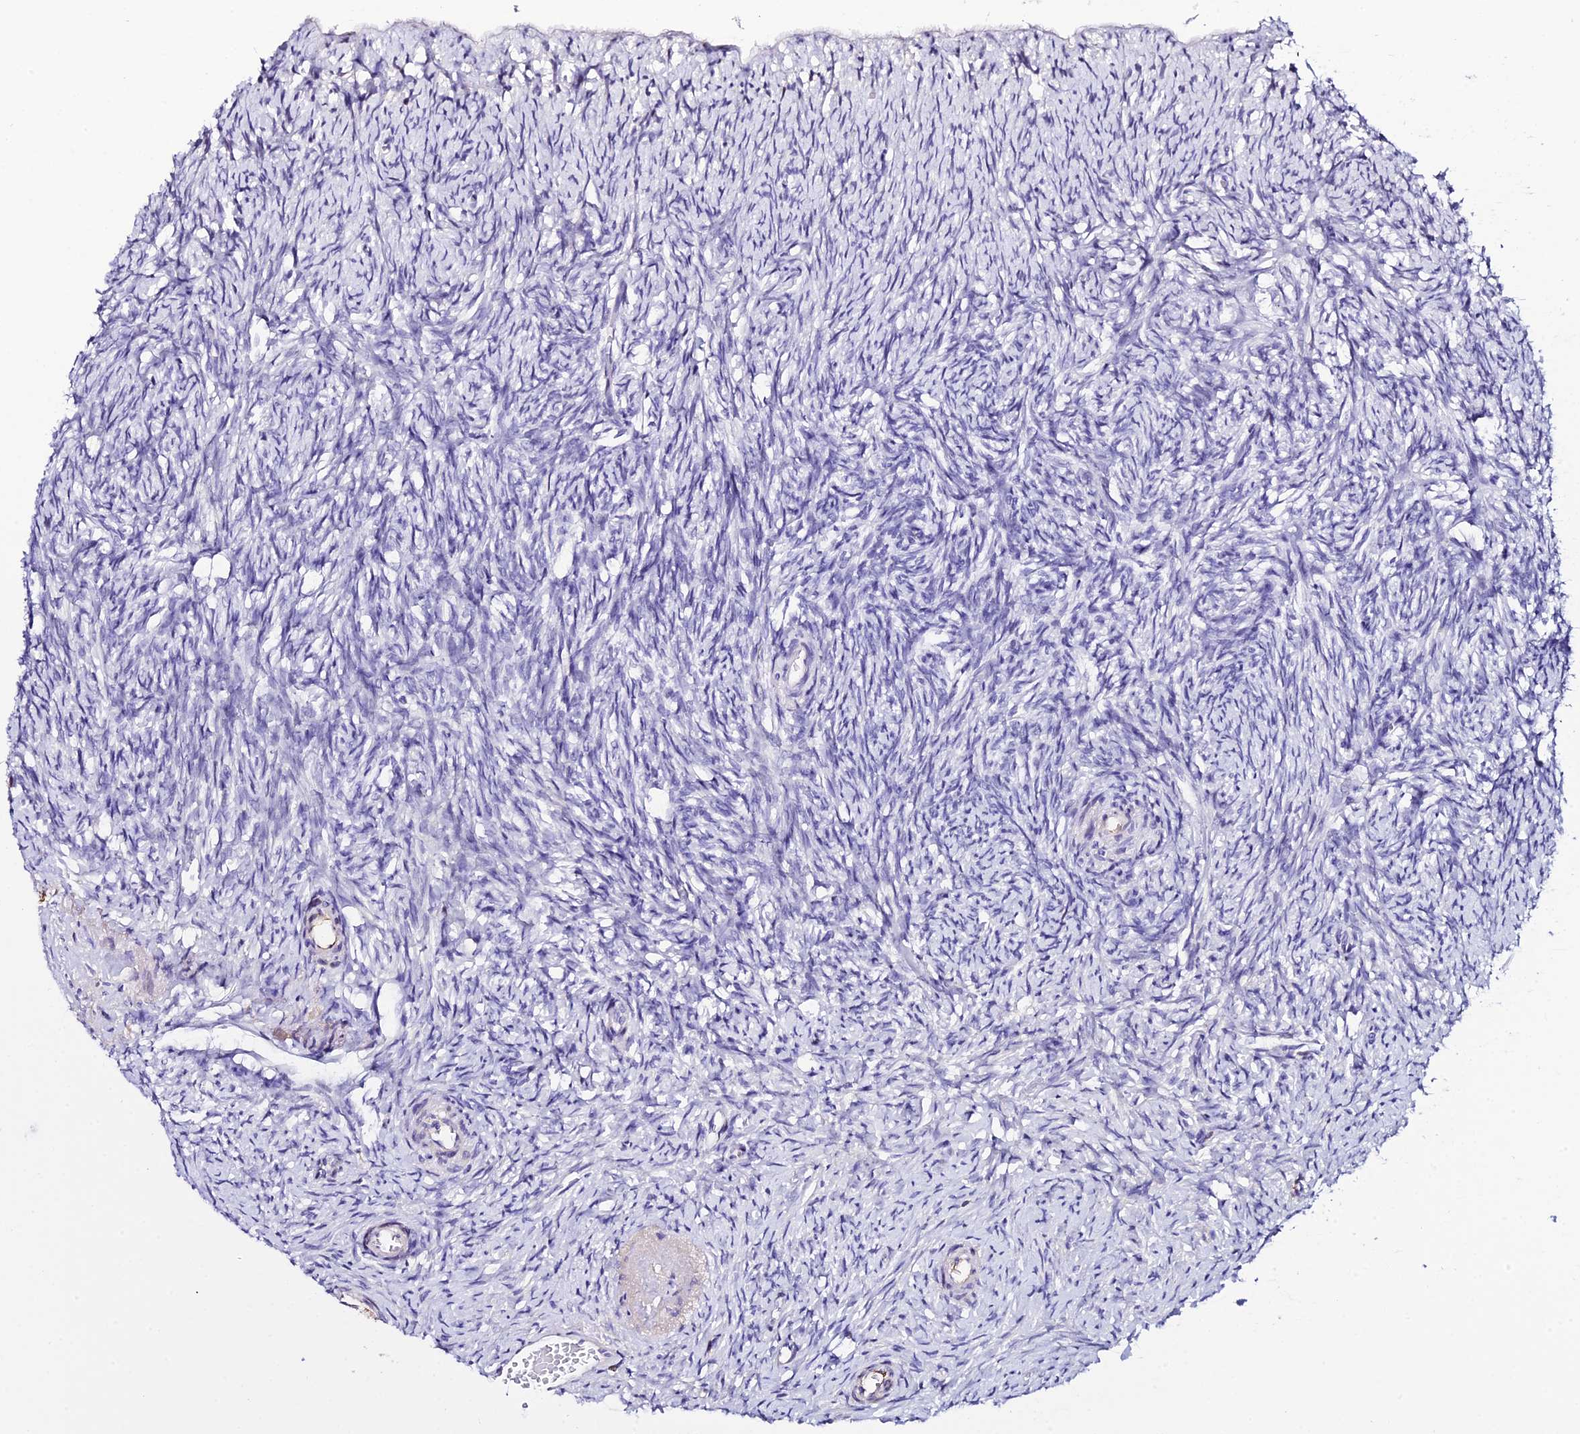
{"staining": {"intensity": "negative", "quantity": "none", "location": "none"}, "tissue": "ovary", "cell_type": "Follicle cells", "image_type": "normal", "snomed": [{"axis": "morphology", "description": "Normal tissue, NOS"}, {"axis": "topography", "description": "Ovary"}], "caption": "Immunohistochemistry (IHC) photomicrograph of benign ovary stained for a protein (brown), which shows no staining in follicle cells. (DAB (3,3'-diaminobenzidine) immunohistochemistry, high magnification).", "gene": "DEFB132", "patient": {"sex": "female", "age": 51}}